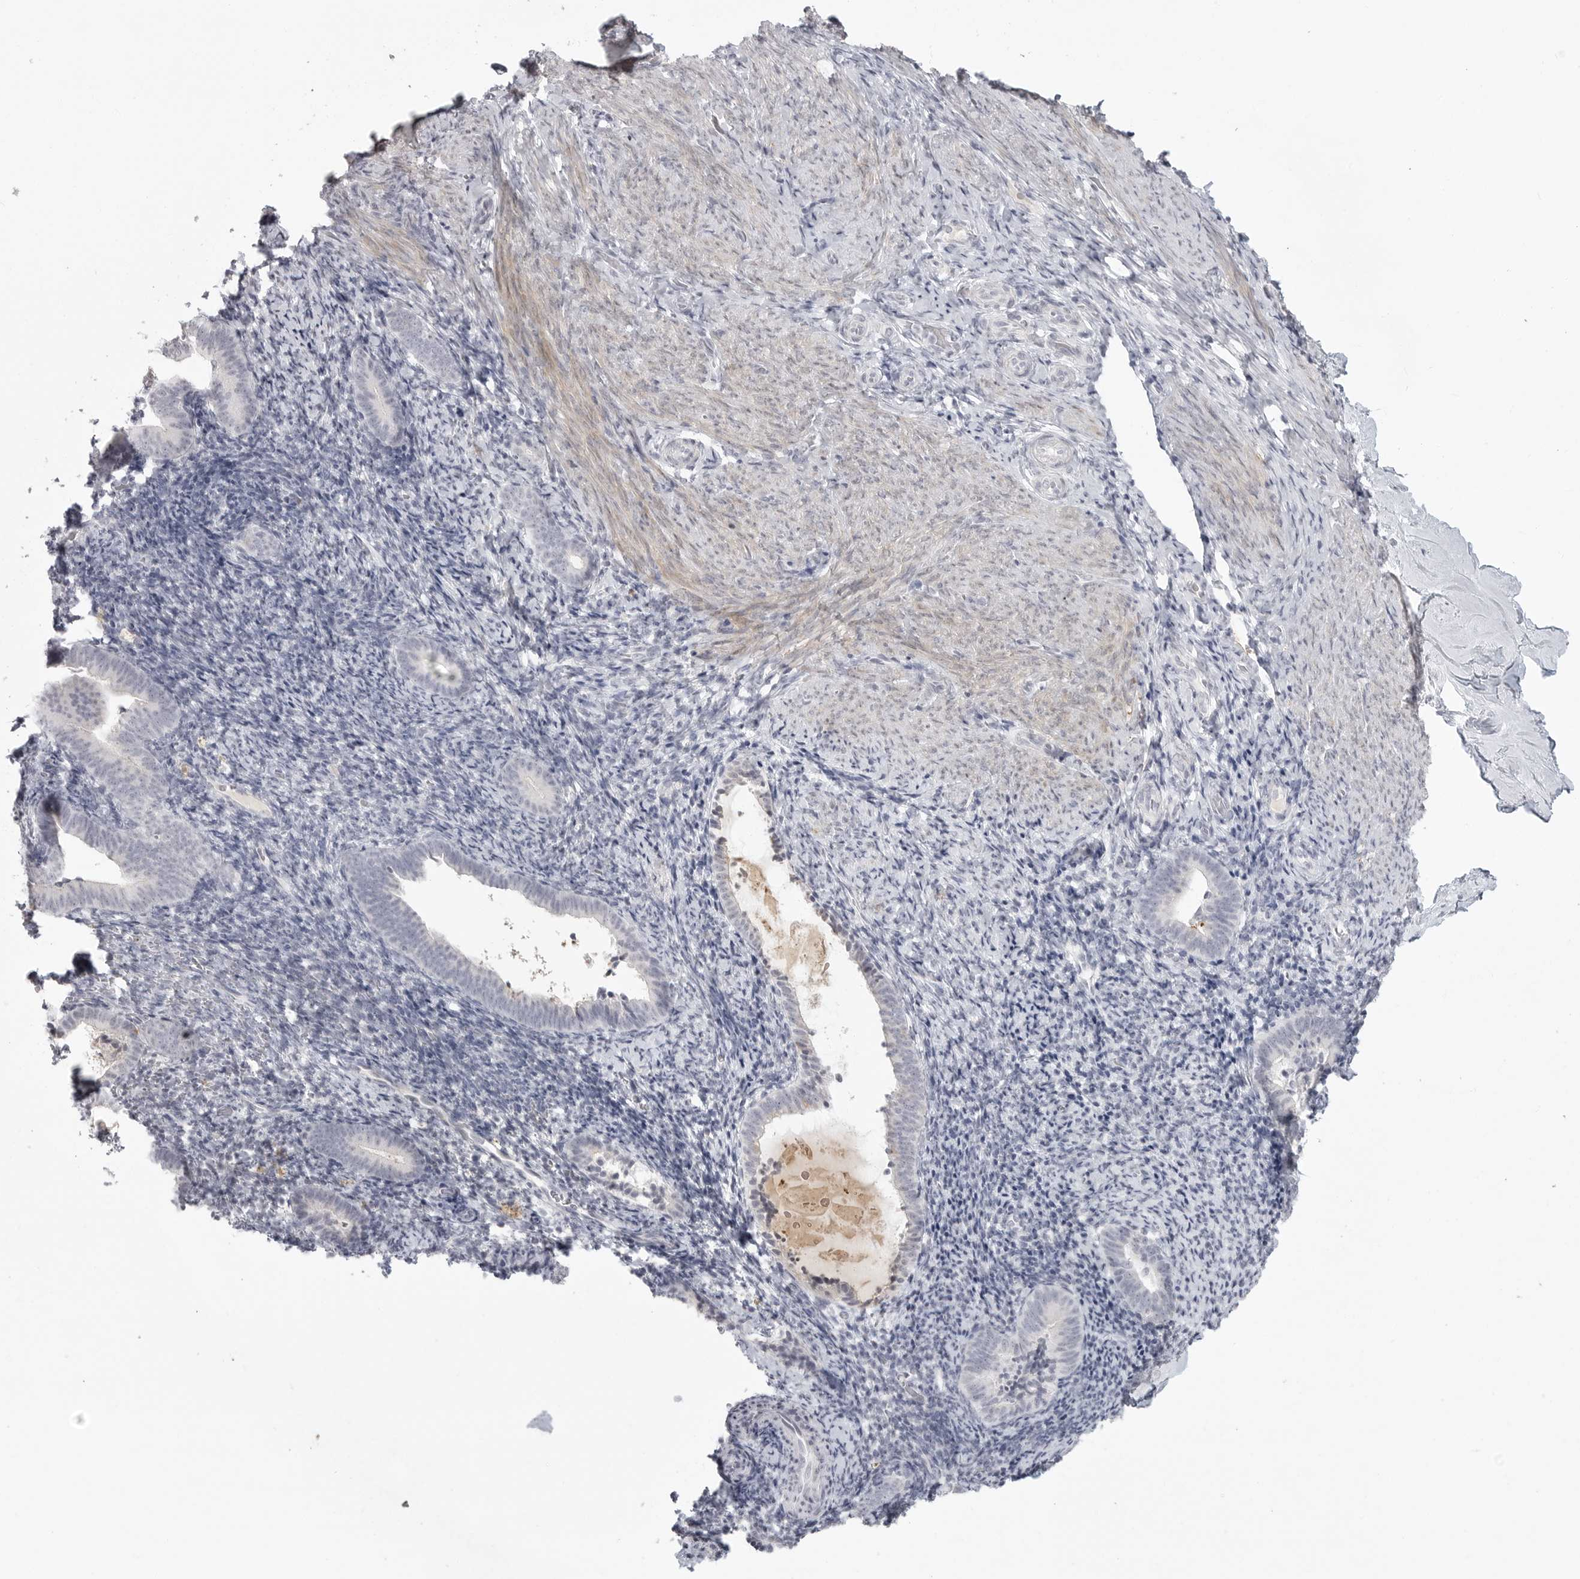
{"staining": {"intensity": "negative", "quantity": "none", "location": "none"}, "tissue": "endometrium", "cell_type": "Cells in endometrial stroma", "image_type": "normal", "snomed": [{"axis": "morphology", "description": "Normal tissue, NOS"}, {"axis": "topography", "description": "Endometrium"}], "caption": "Immunohistochemical staining of unremarkable human endometrium exhibits no significant positivity in cells in endometrial stroma.", "gene": "TCTN3", "patient": {"sex": "female", "age": 51}}